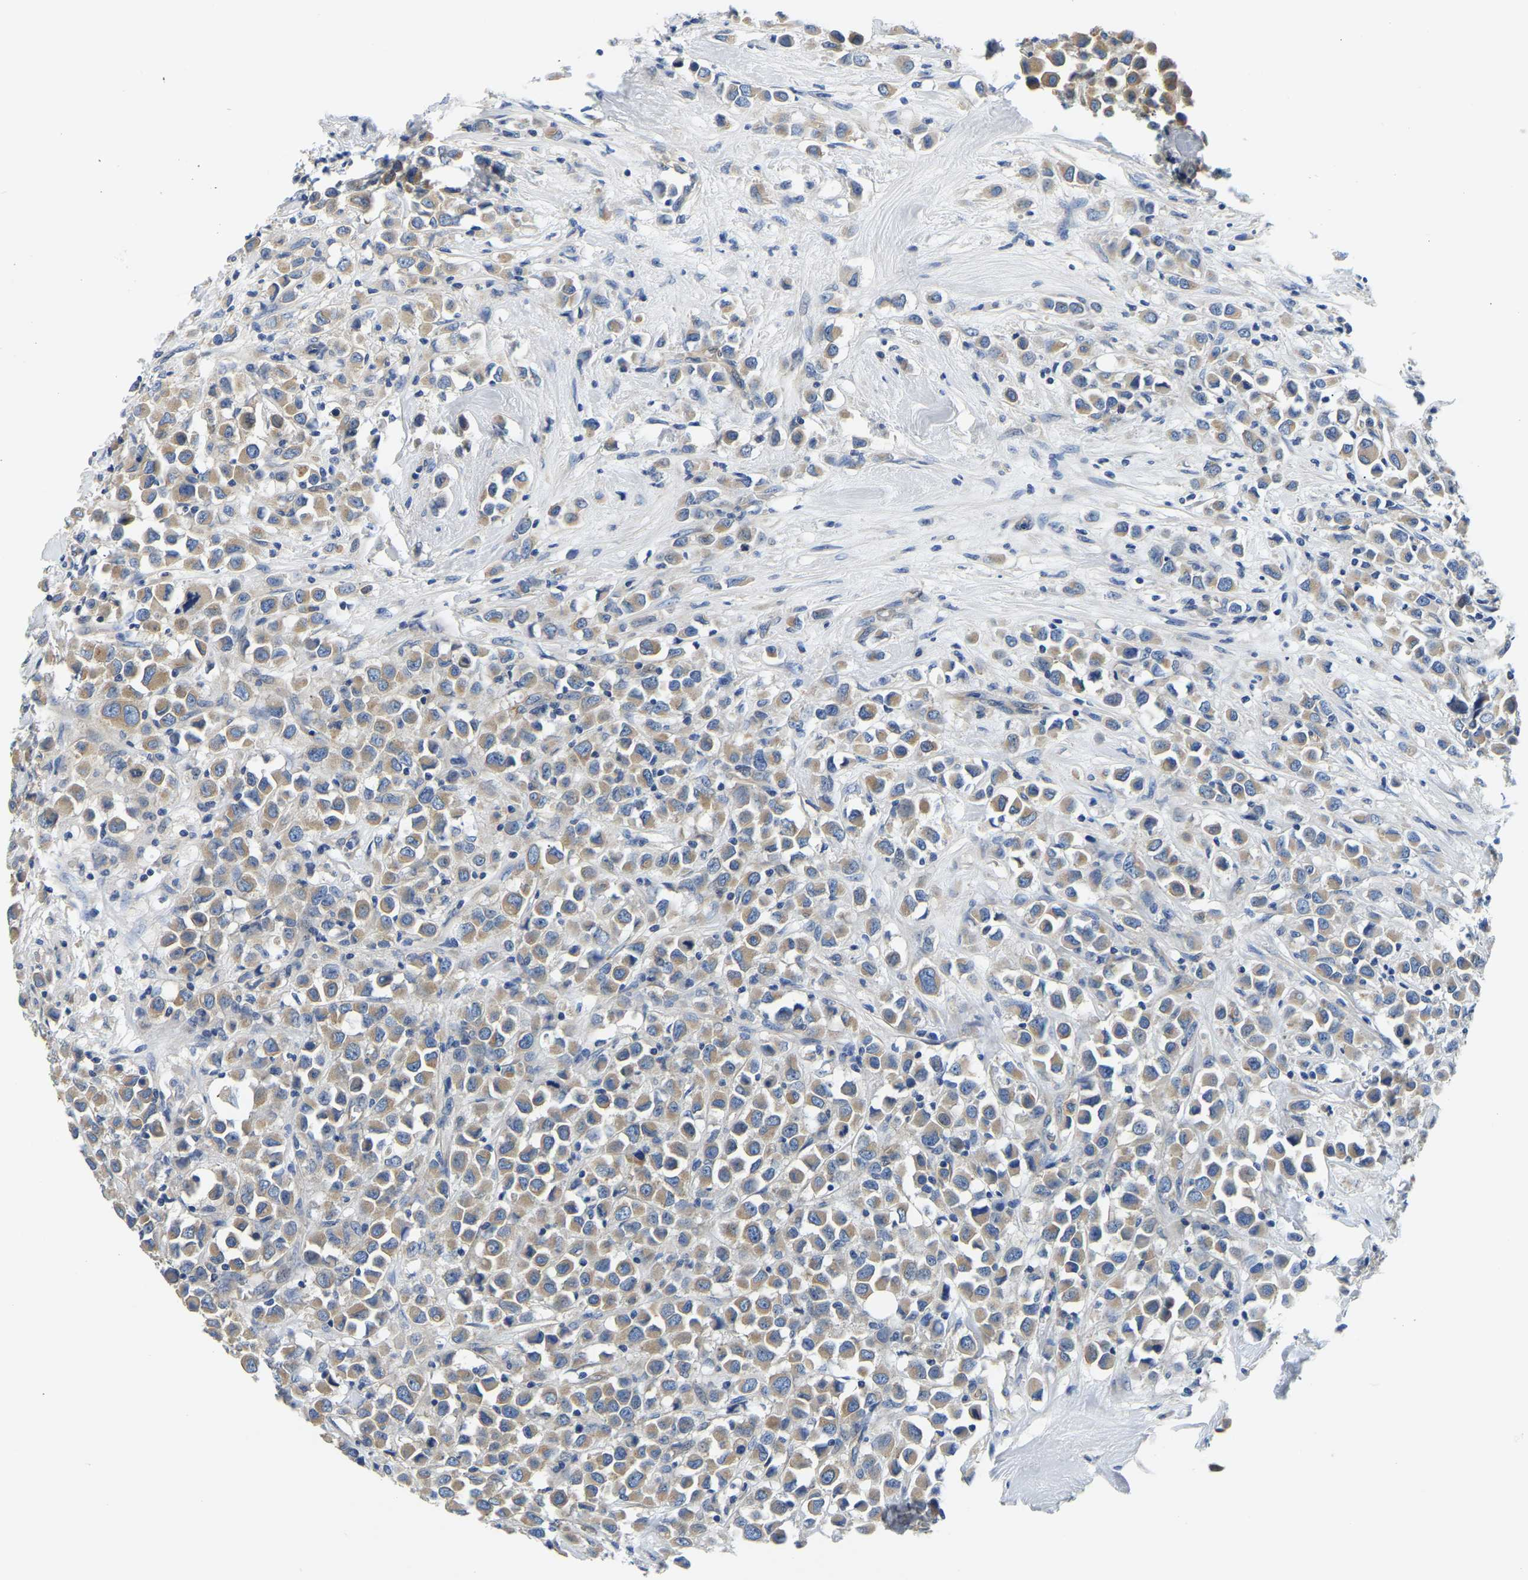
{"staining": {"intensity": "moderate", "quantity": ">75%", "location": "cytoplasmic/membranous"}, "tissue": "breast cancer", "cell_type": "Tumor cells", "image_type": "cancer", "snomed": [{"axis": "morphology", "description": "Duct carcinoma"}, {"axis": "topography", "description": "Breast"}], "caption": "Immunohistochemistry of human breast cancer (infiltrating ductal carcinoma) exhibits medium levels of moderate cytoplasmic/membranous staining in approximately >75% of tumor cells.", "gene": "CSDE1", "patient": {"sex": "female", "age": 61}}